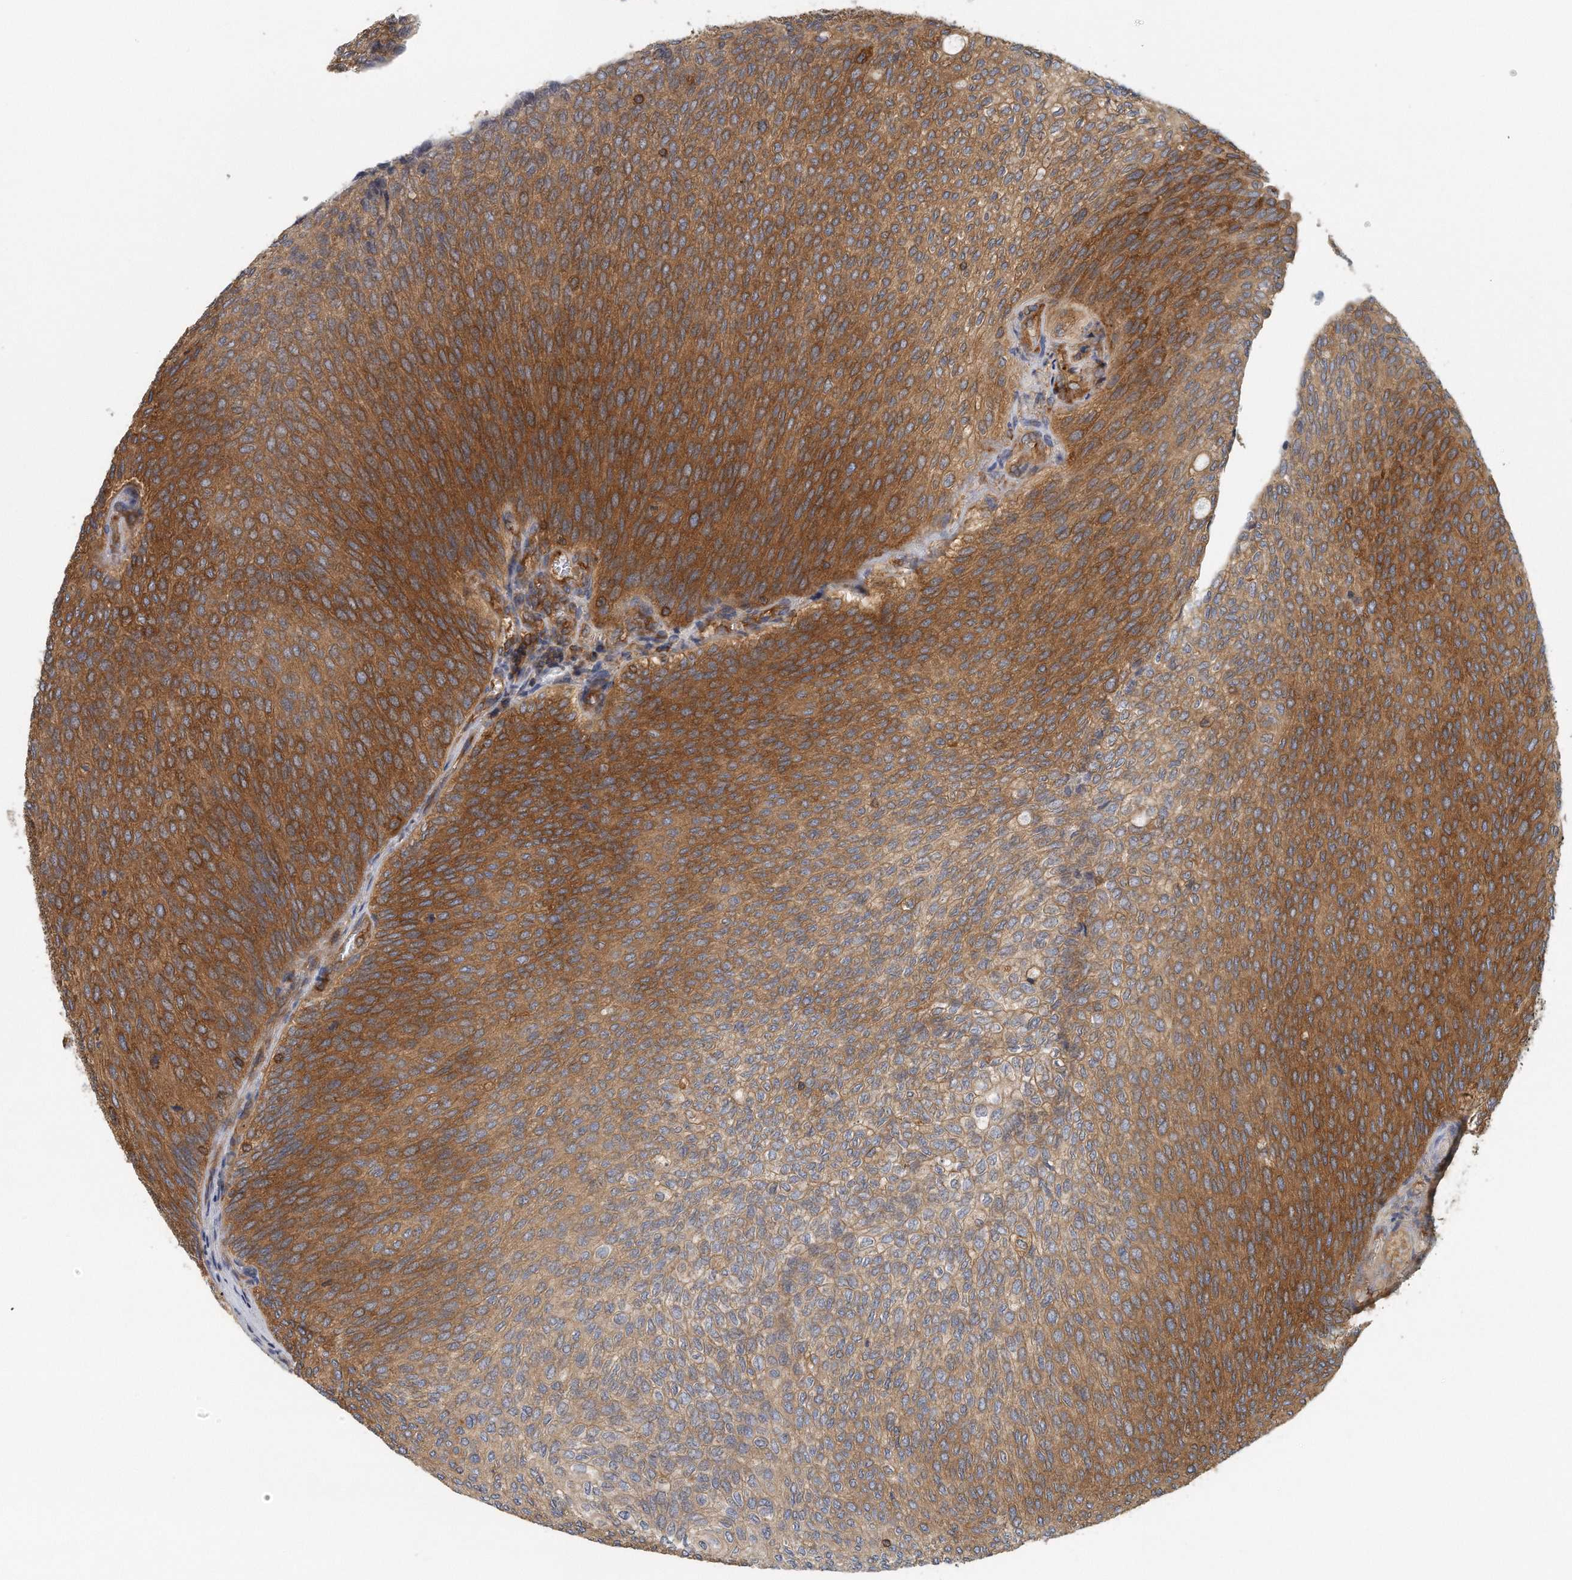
{"staining": {"intensity": "strong", "quantity": "25%-75%", "location": "cytoplasmic/membranous"}, "tissue": "urothelial cancer", "cell_type": "Tumor cells", "image_type": "cancer", "snomed": [{"axis": "morphology", "description": "Urothelial carcinoma, Low grade"}, {"axis": "topography", "description": "Urinary bladder"}], "caption": "Urothelial carcinoma (low-grade) stained with immunohistochemistry (IHC) reveals strong cytoplasmic/membranous positivity in approximately 25%-75% of tumor cells. Nuclei are stained in blue.", "gene": "EIF3I", "patient": {"sex": "female", "age": 79}}